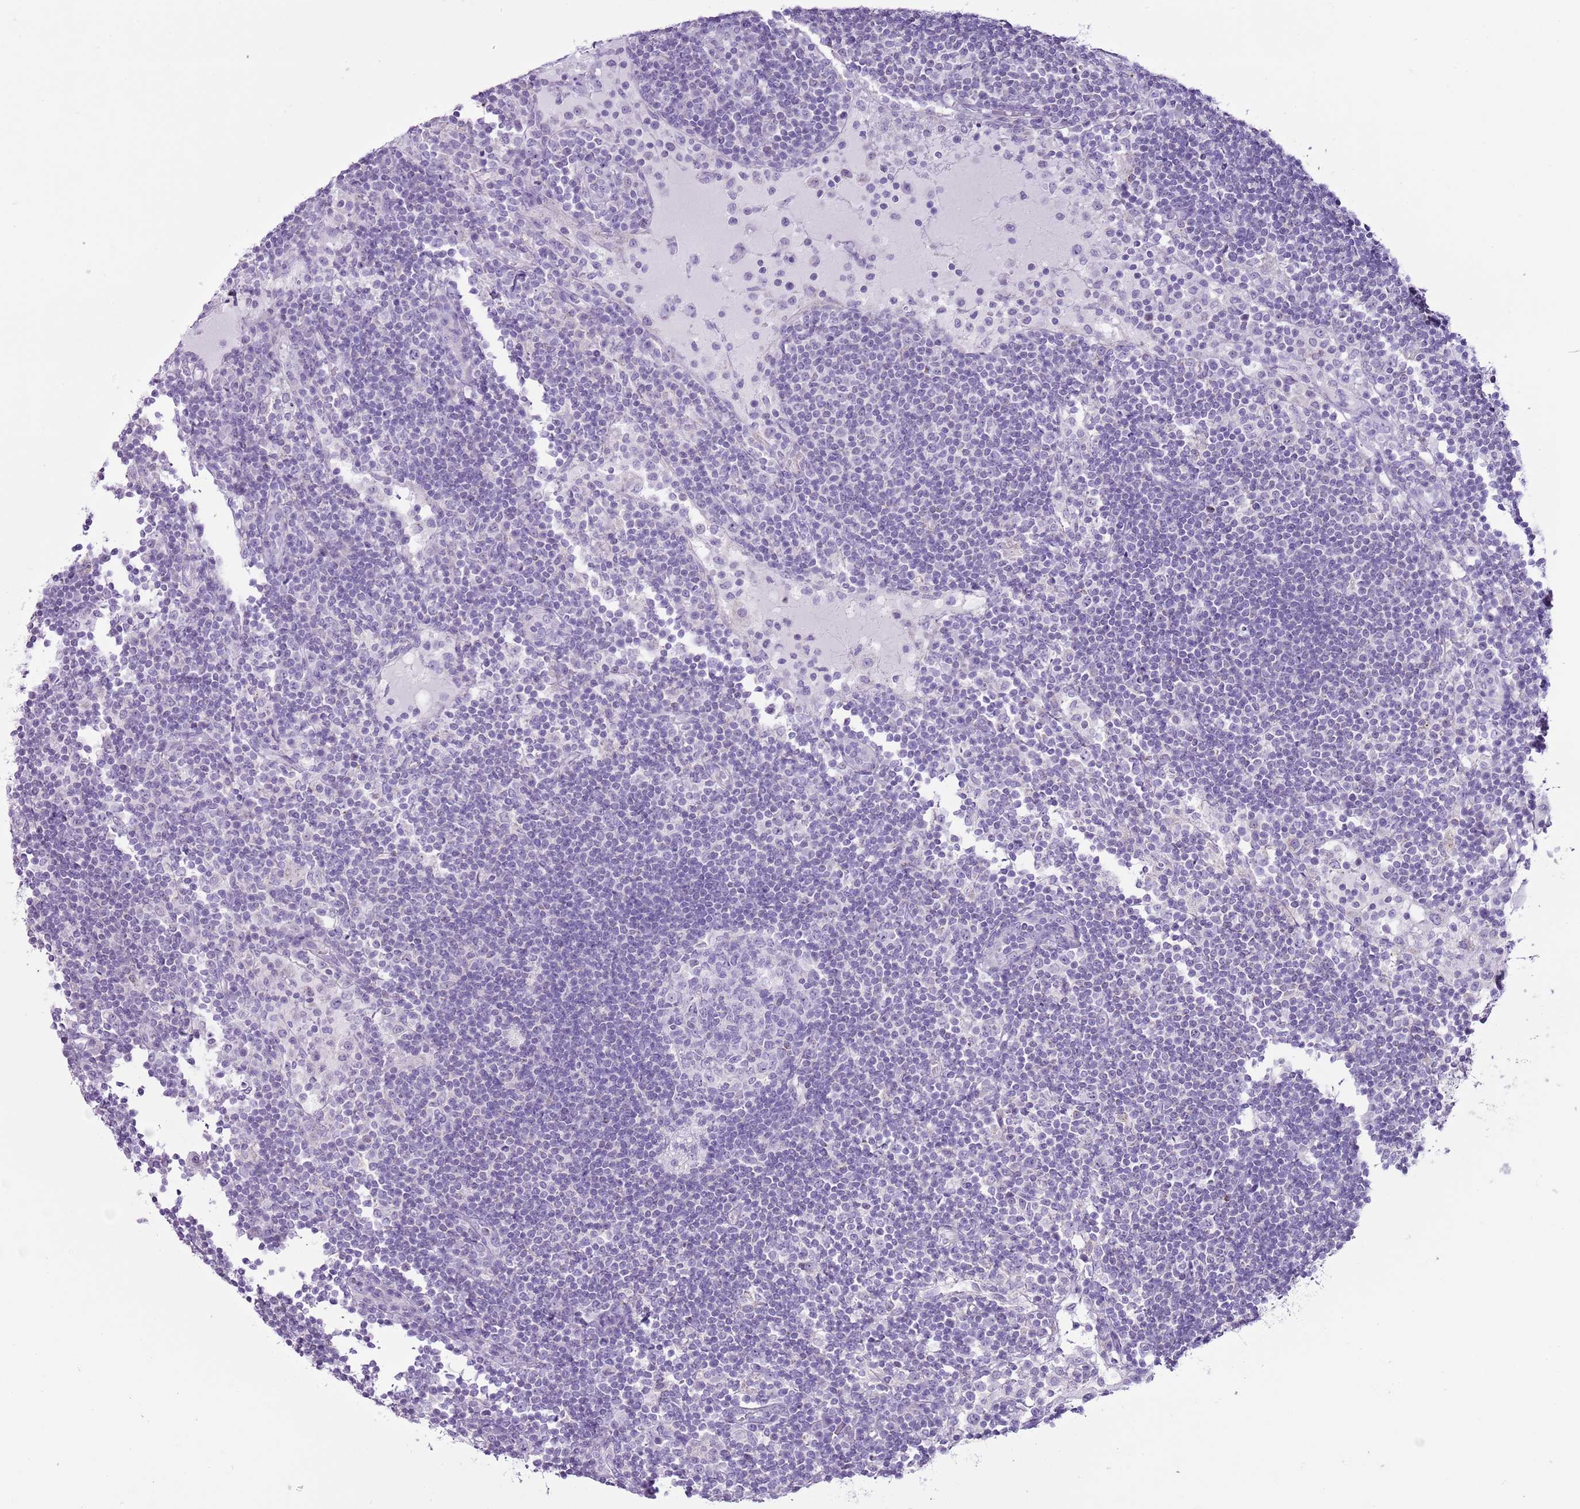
{"staining": {"intensity": "negative", "quantity": "none", "location": "none"}, "tissue": "lymph node", "cell_type": "Germinal center cells", "image_type": "normal", "snomed": [{"axis": "morphology", "description": "Normal tissue, NOS"}, {"axis": "topography", "description": "Lymph node"}], "caption": "DAB immunohistochemical staining of unremarkable human lymph node exhibits no significant staining in germinal center cells. (DAB (3,3'-diaminobenzidine) IHC with hematoxylin counter stain).", "gene": "SLC23A1", "patient": {"sex": "female", "age": 53}}